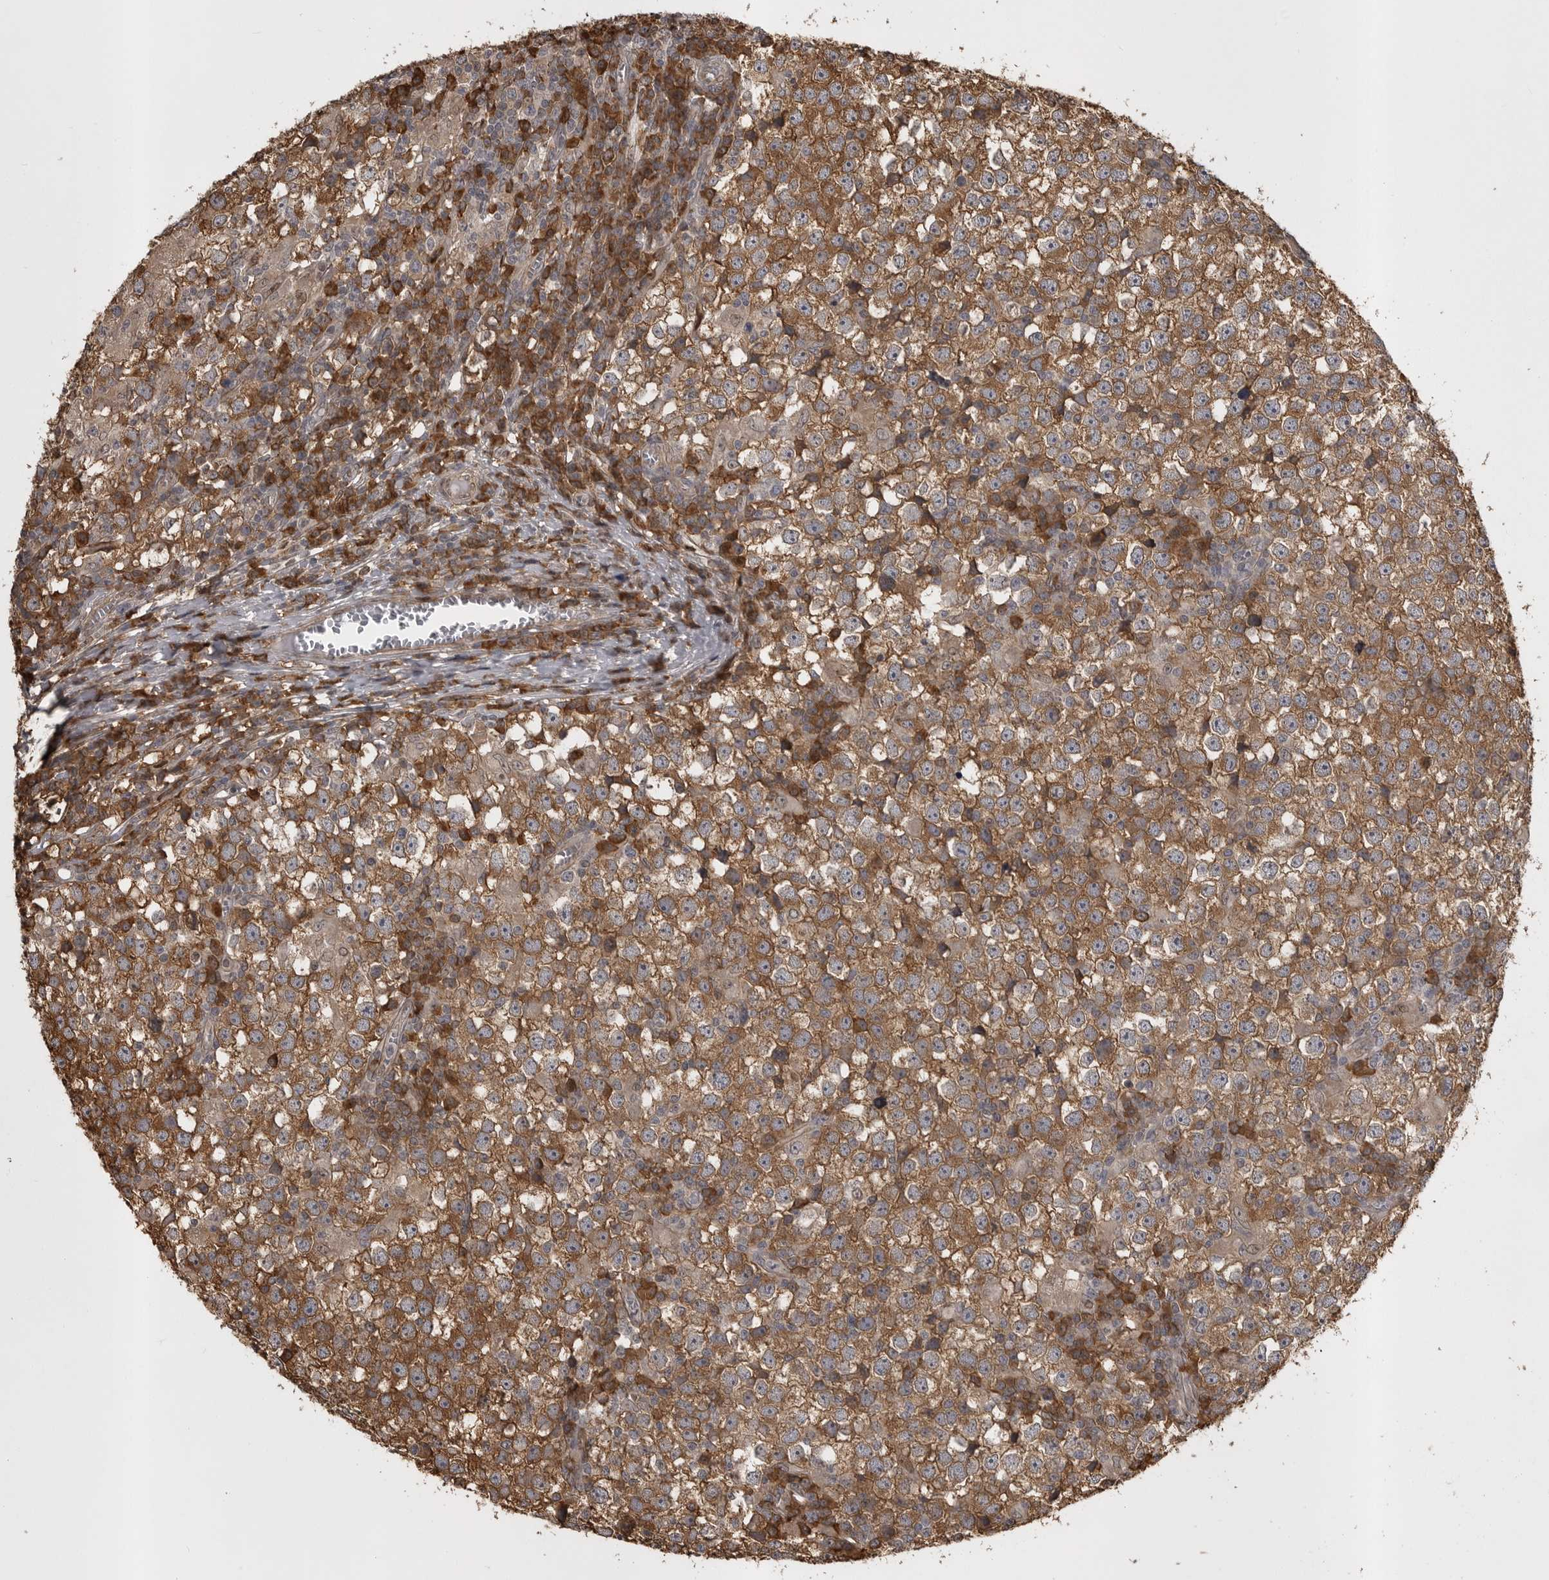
{"staining": {"intensity": "moderate", "quantity": ">75%", "location": "cytoplasmic/membranous"}, "tissue": "testis cancer", "cell_type": "Tumor cells", "image_type": "cancer", "snomed": [{"axis": "morphology", "description": "Seminoma, NOS"}, {"axis": "topography", "description": "Testis"}], "caption": "Brown immunohistochemical staining in human testis cancer demonstrates moderate cytoplasmic/membranous expression in approximately >75% of tumor cells. Nuclei are stained in blue.", "gene": "SNX16", "patient": {"sex": "male", "age": 65}}